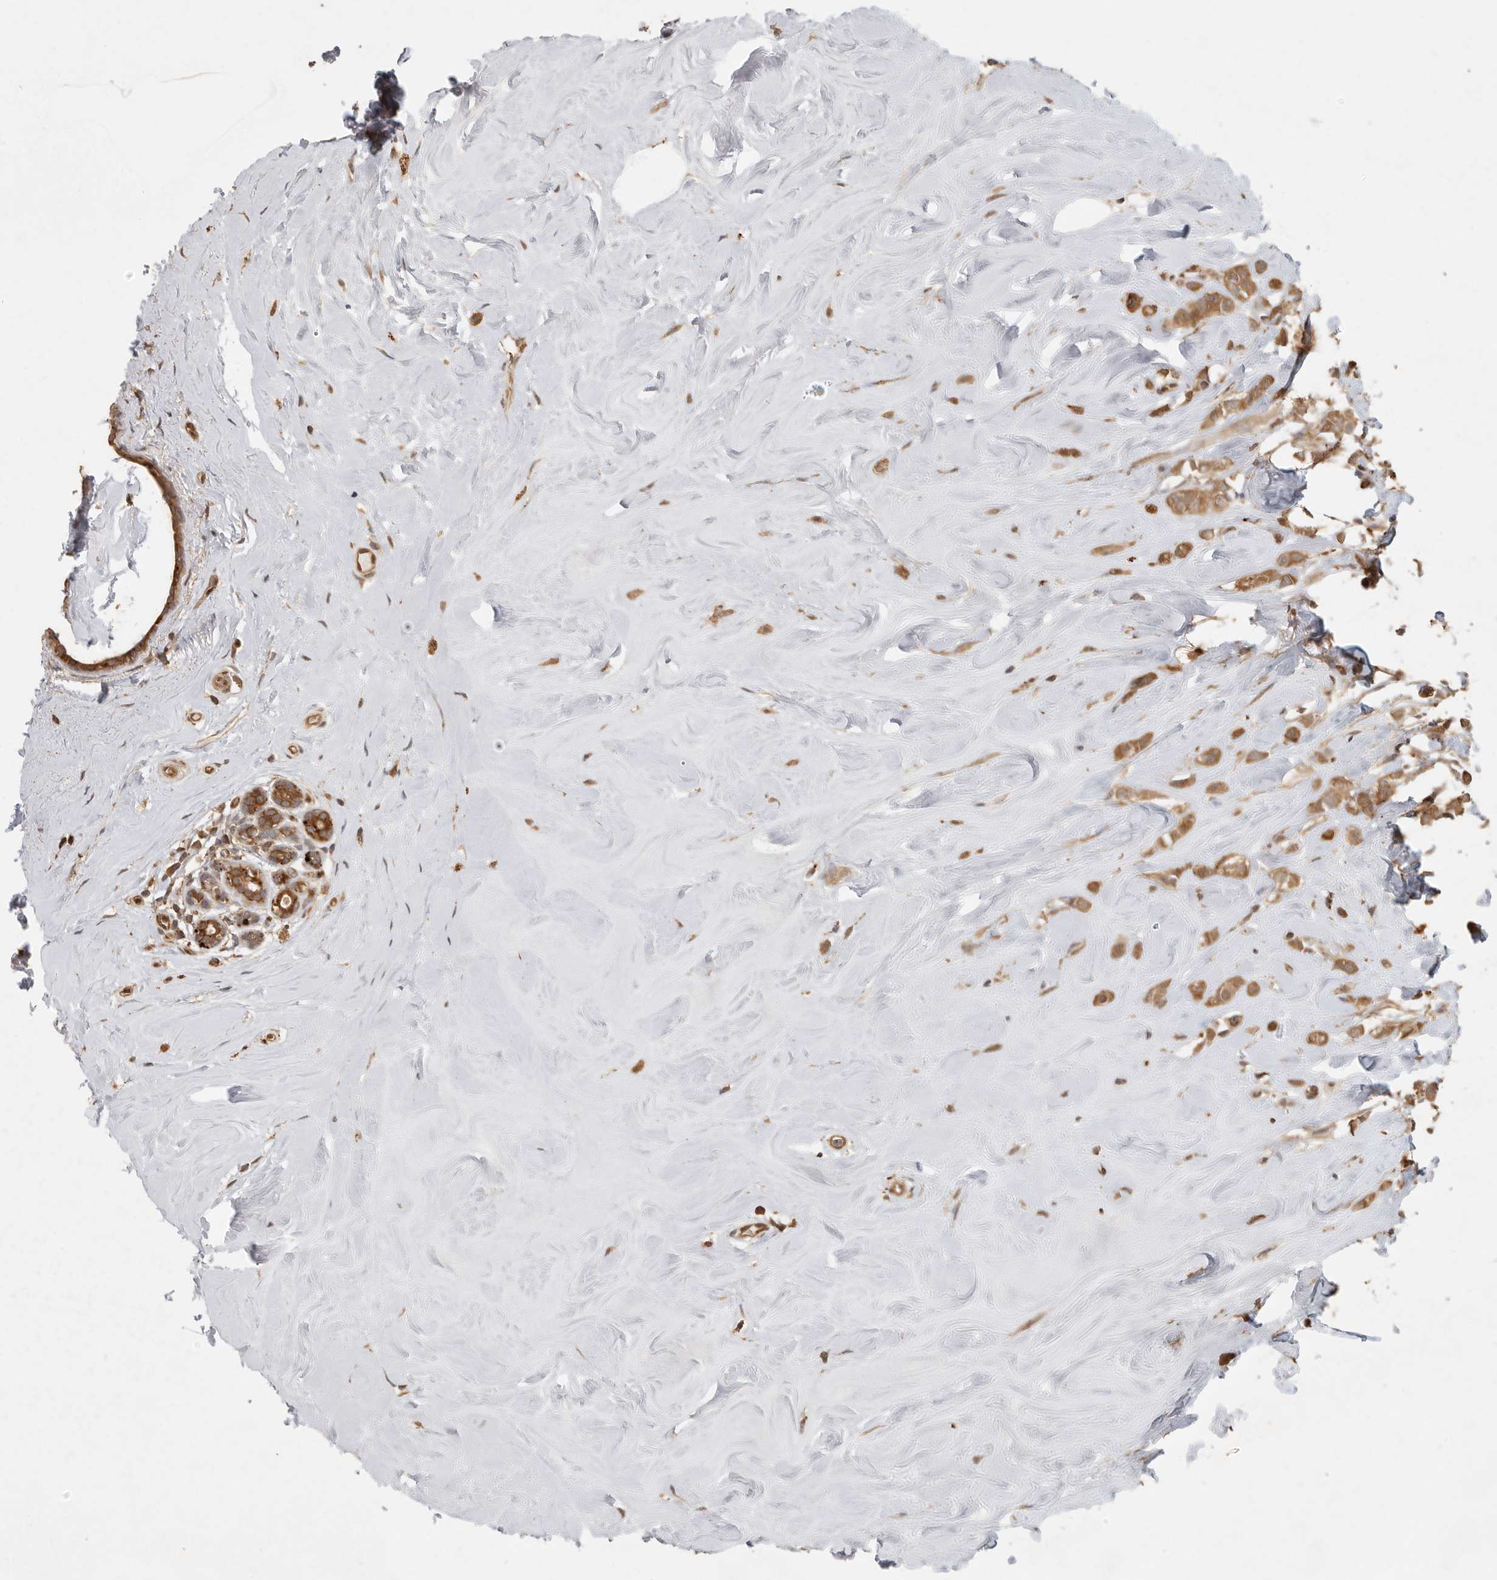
{"staining": {"intensity": "moderate", "quantity": ">75%", "location": "cytoplasmic/membranous"}, "tissue": "breast cancer", "cell_type": "Tumor cells", "image_type": "cancer", "snomed": [{"axis": "morphology", "description": "Lobular carcinoma"}, {"axis": "topography", "description": "Breast"}], "caption": "Immunohistochemistry of lobular carcinoma (breast) reveals medium levels of moderate cytoplasmic/membranous expression in about >75% of tumor cells. (DAB = brown stain, brightfield microscopy at high magnification).", "gene": "CCT8", "patient": {"sex": "female", "age": 47}}